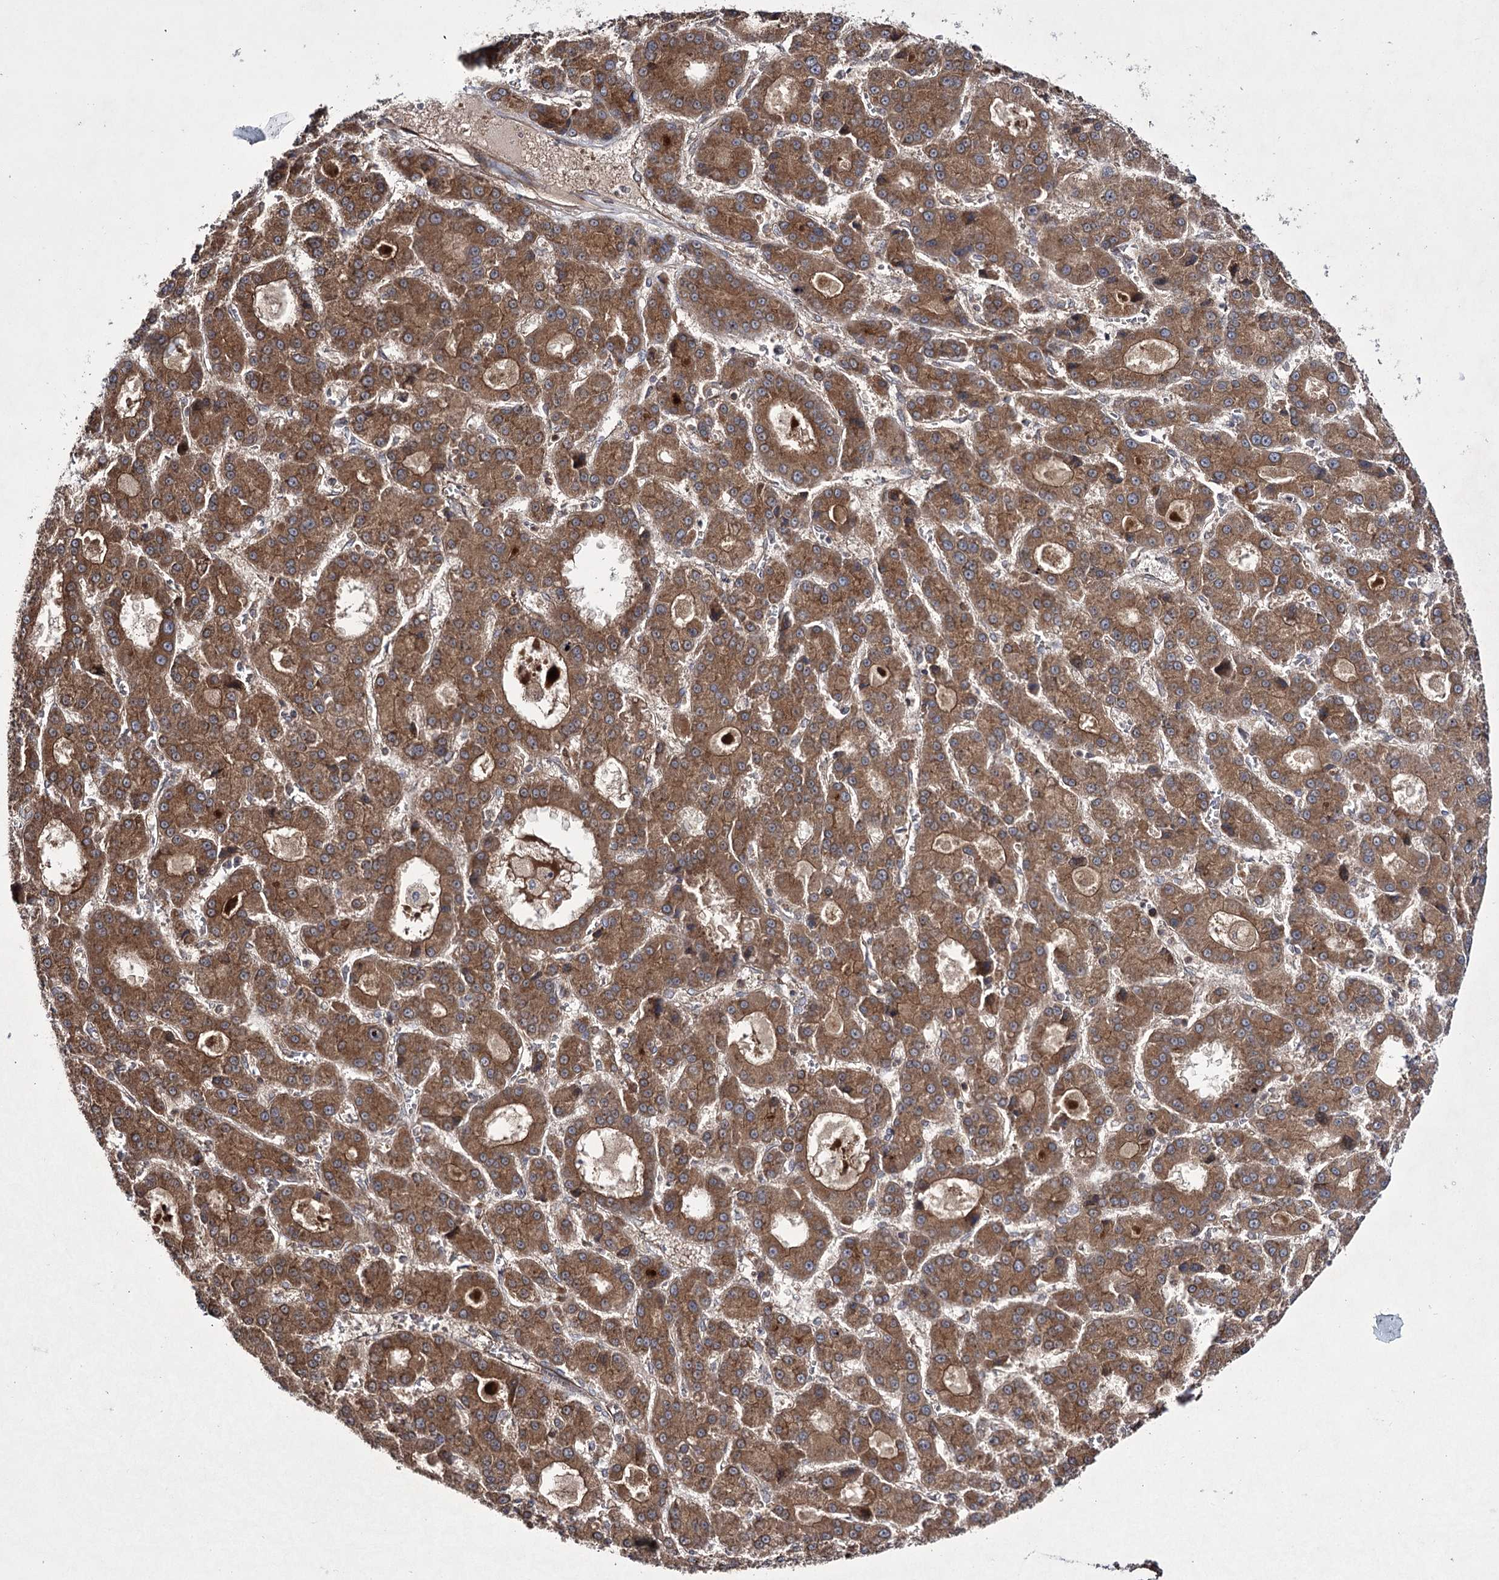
{"staining": {"intensity": "moderate", "quantity": ">75%", "location": "cytoplasmic/membranous"}, "tissue": "liver cancer", "cell_type": "Tumor cells", "image_type": "cancer", "snomed": [{"axis": "morphology", "description": "Carcinoma, Hepatocellular, NOS"}, {"axis": "topography", "description": "Liver"}], "caption": "Immunohistochemistry micrograph of neoplastic tissue: human liver hepatocellular carcinoma stained using immunohistochemistry (IHC) demonstrates medium levels of moderate protein expression localized specifically in the cytoplasmic/membranous of tumor cells, appearing as a cytoplasmic/membranous brown color.", "gene": "HECTD2", "patient": {"sex": "male", "age": 70}}